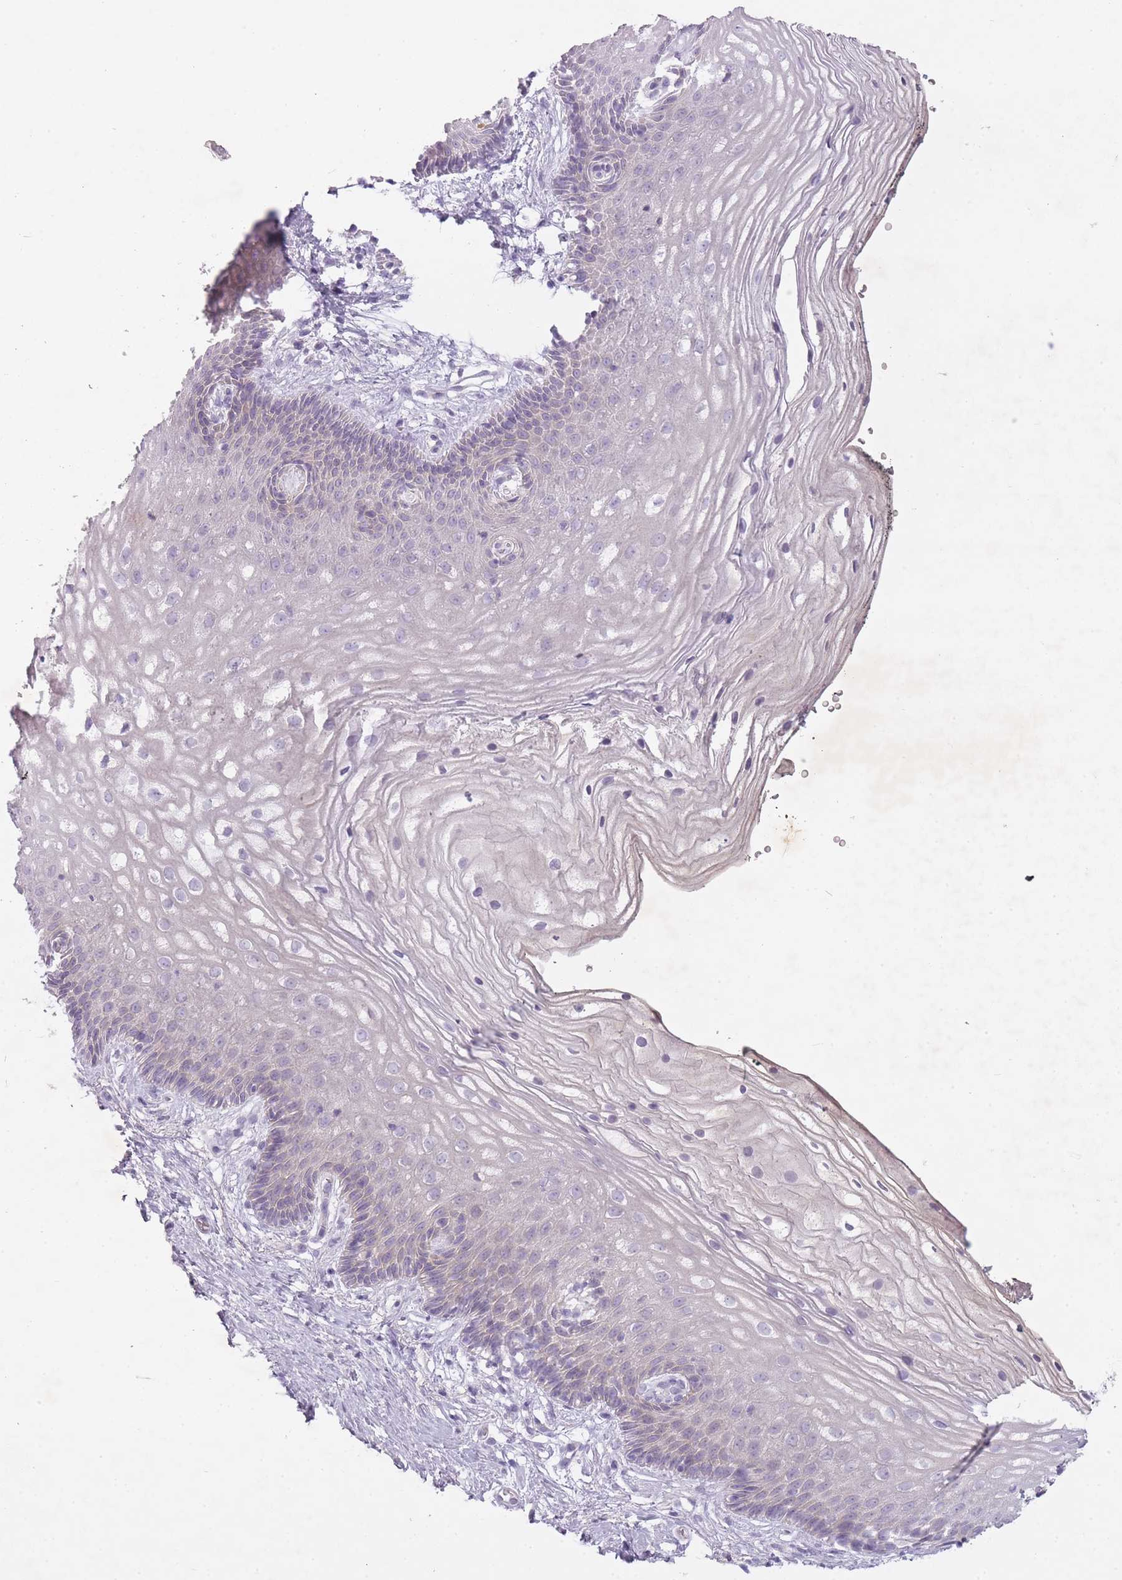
{"staining": {"intensity": "negative", "quantity": "none", "location": "none"}, "tissue": "vagina", "cell_type": "Squamous epithelial cells", "image_type": "normal", "snomed": [{"axis": "morphology", "description": "Normal tissue, NOS"}, {"axis": "topography", "description": "Vagina"}], "caption": "A micrograph of vagina stained for a protein reveals no brown staining in squamous epithelial cells. (Stains: DAB (3,3'-diaminobenzidine) immunohistochemistry with hematoxylin counter stain, Microscopy: brightfield microscopy at high magnification).", "gene": "FAM43B", "patient": {"sex": "female", "age": 47}}